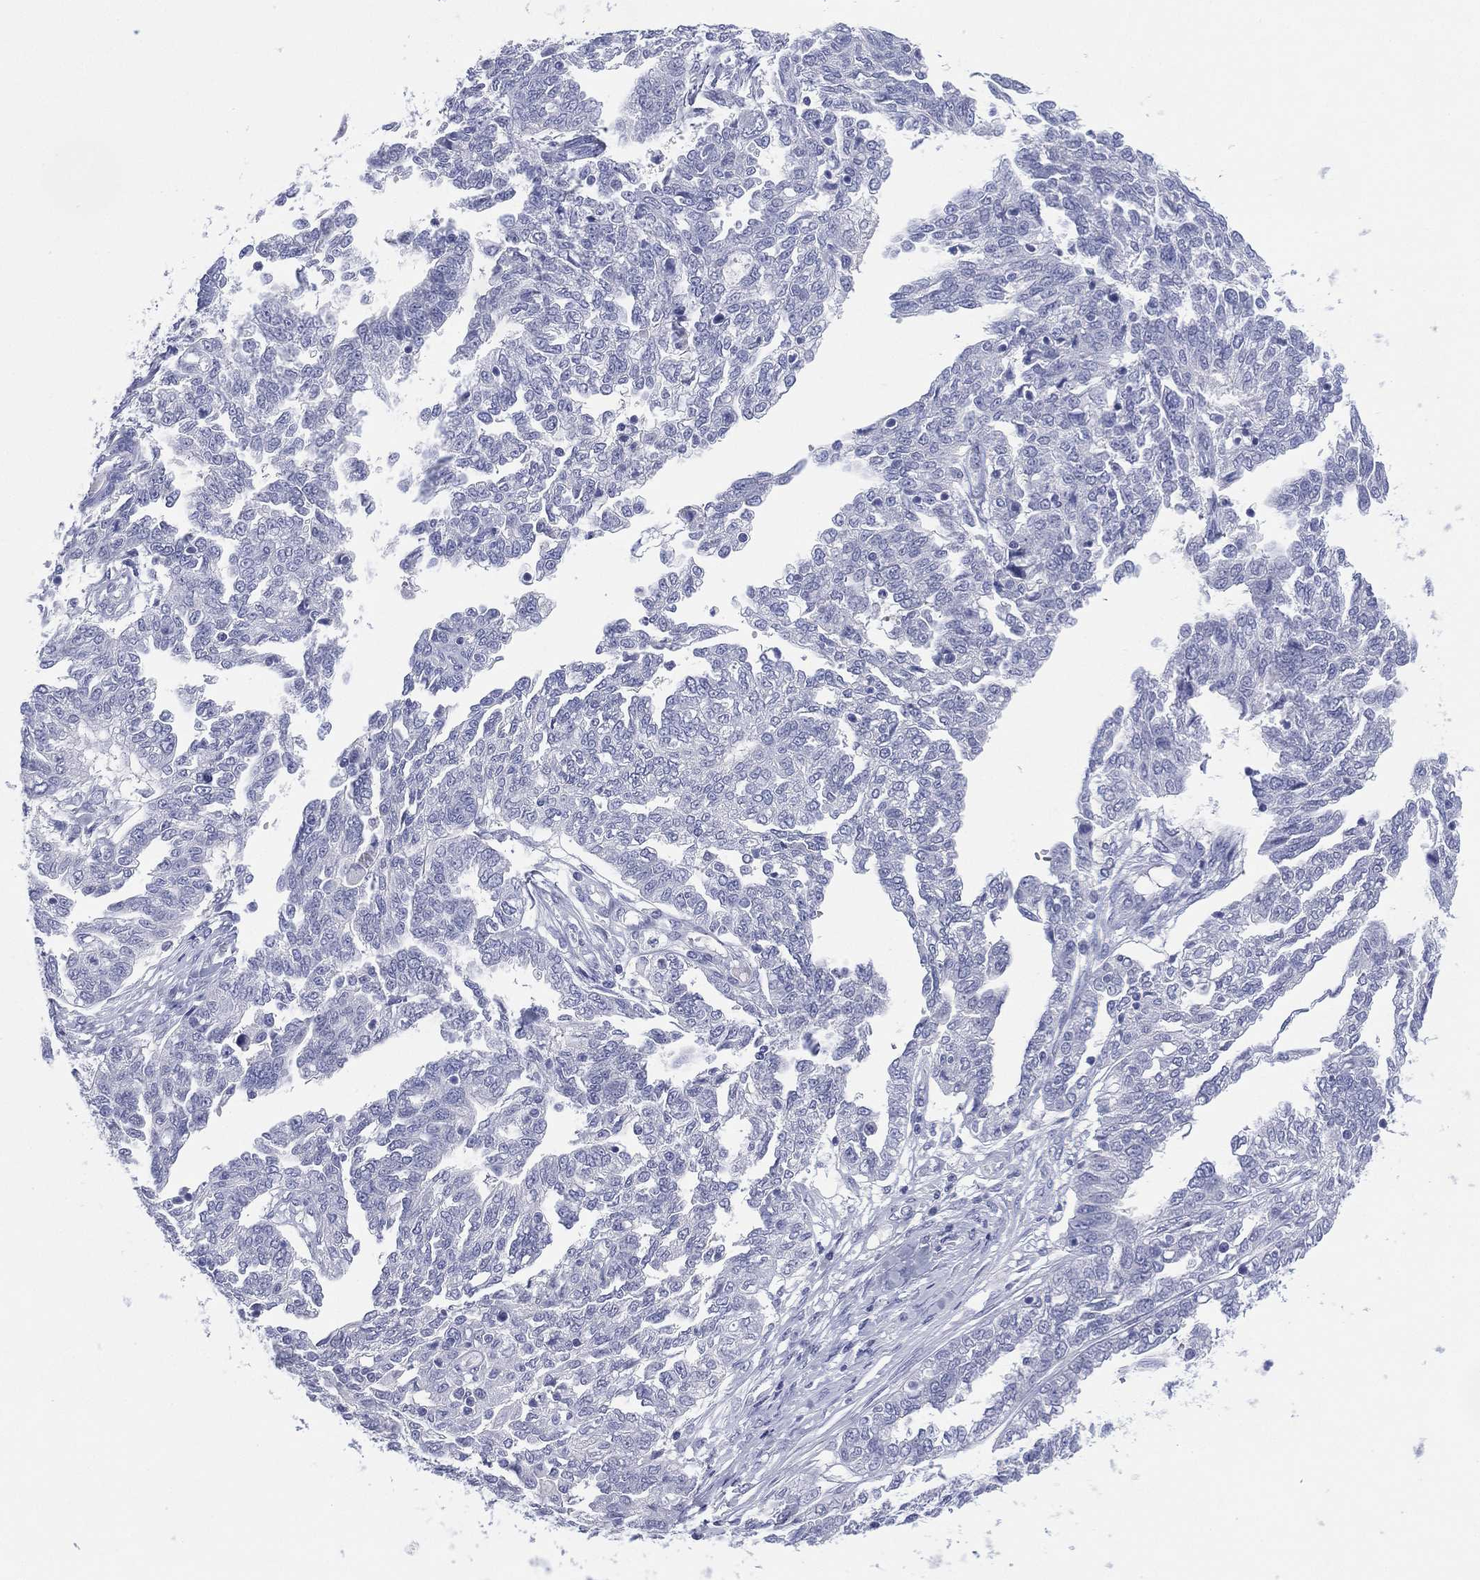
{"staining": {"intensity": "negative", "quantity": "none", "location": "none"}, "tissue": "ovarian cancer", "cell_type": "Tumor cells", "image_type": "cancer", "snomed": [{"axis": "morphology", "description": "Cystadenocarcinoma, serous, NOS"}, {"axis": "topography", "description": "Ovary"}], "caption": "High power microscopy micrograph of an immunohistochemistry (IHC) histopathology image of ovarian serous cystadenocarcinoma, revealing no significant expression in tumor cells. (Stains: DAB (3,3'-diaminobenzidine) IHC with hematoxylin counter stain, Microscopy: brightfield microscopy at high magnification).", "gene": "DSG1", "patient": {"sex": "female", "age": 67}}